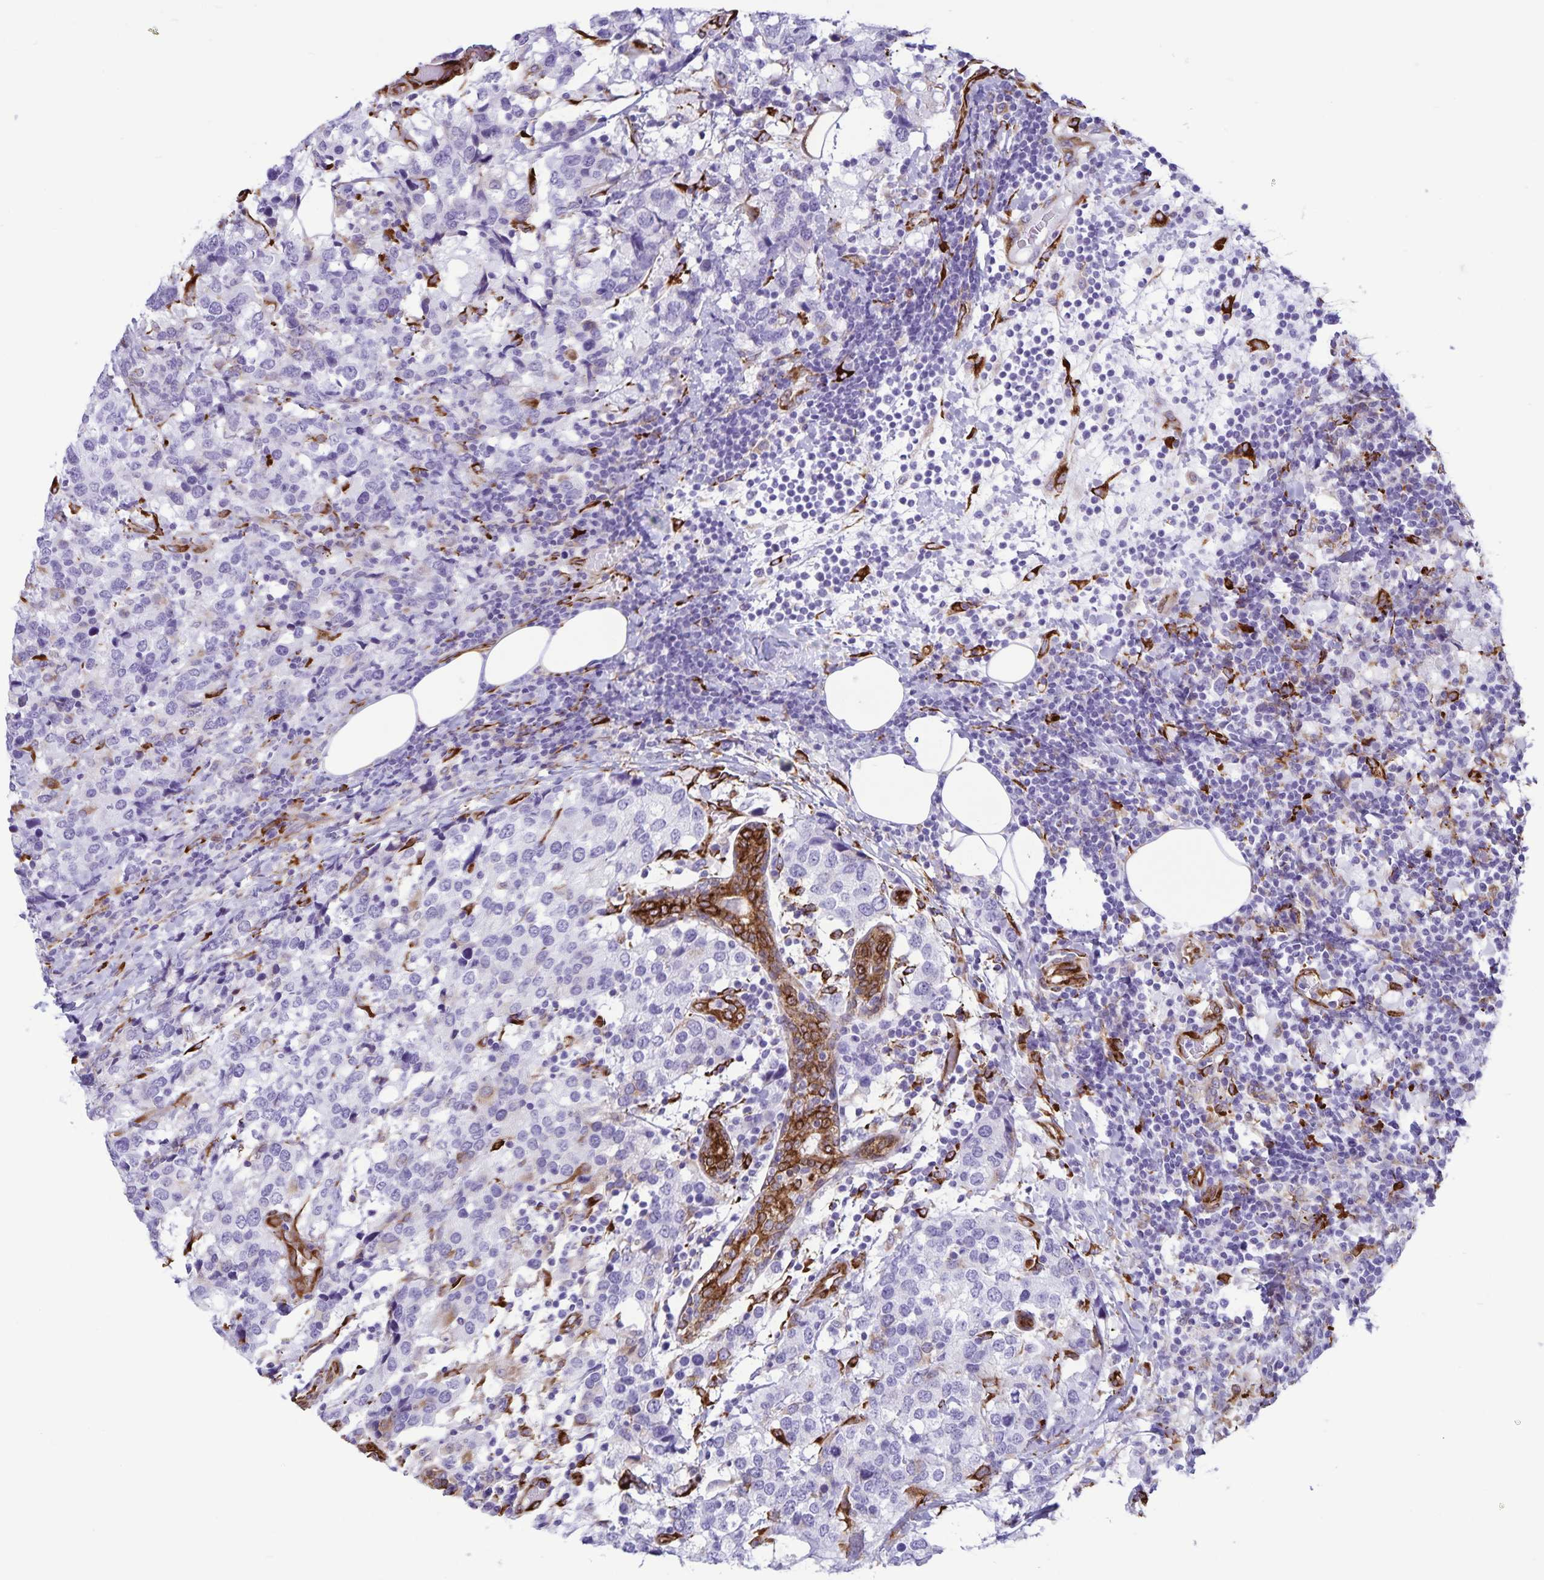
{"staining": {"intensity": "negative", "quantity": "none", "location": "none"}, "tissue": "breast cancer", "cell_type": "Tumor cells", "image_type": "cancer", "snomed": [{"axis": "morphology", "description": "Lobular carcinoma"}, {"axis": "topography", "description": "Breast"}], "caption": "Tumor cells show no significant expression in lobular carcinoma (breast).", "gene": "RCN1", "patient": {"sex": "female", "age": 59}}